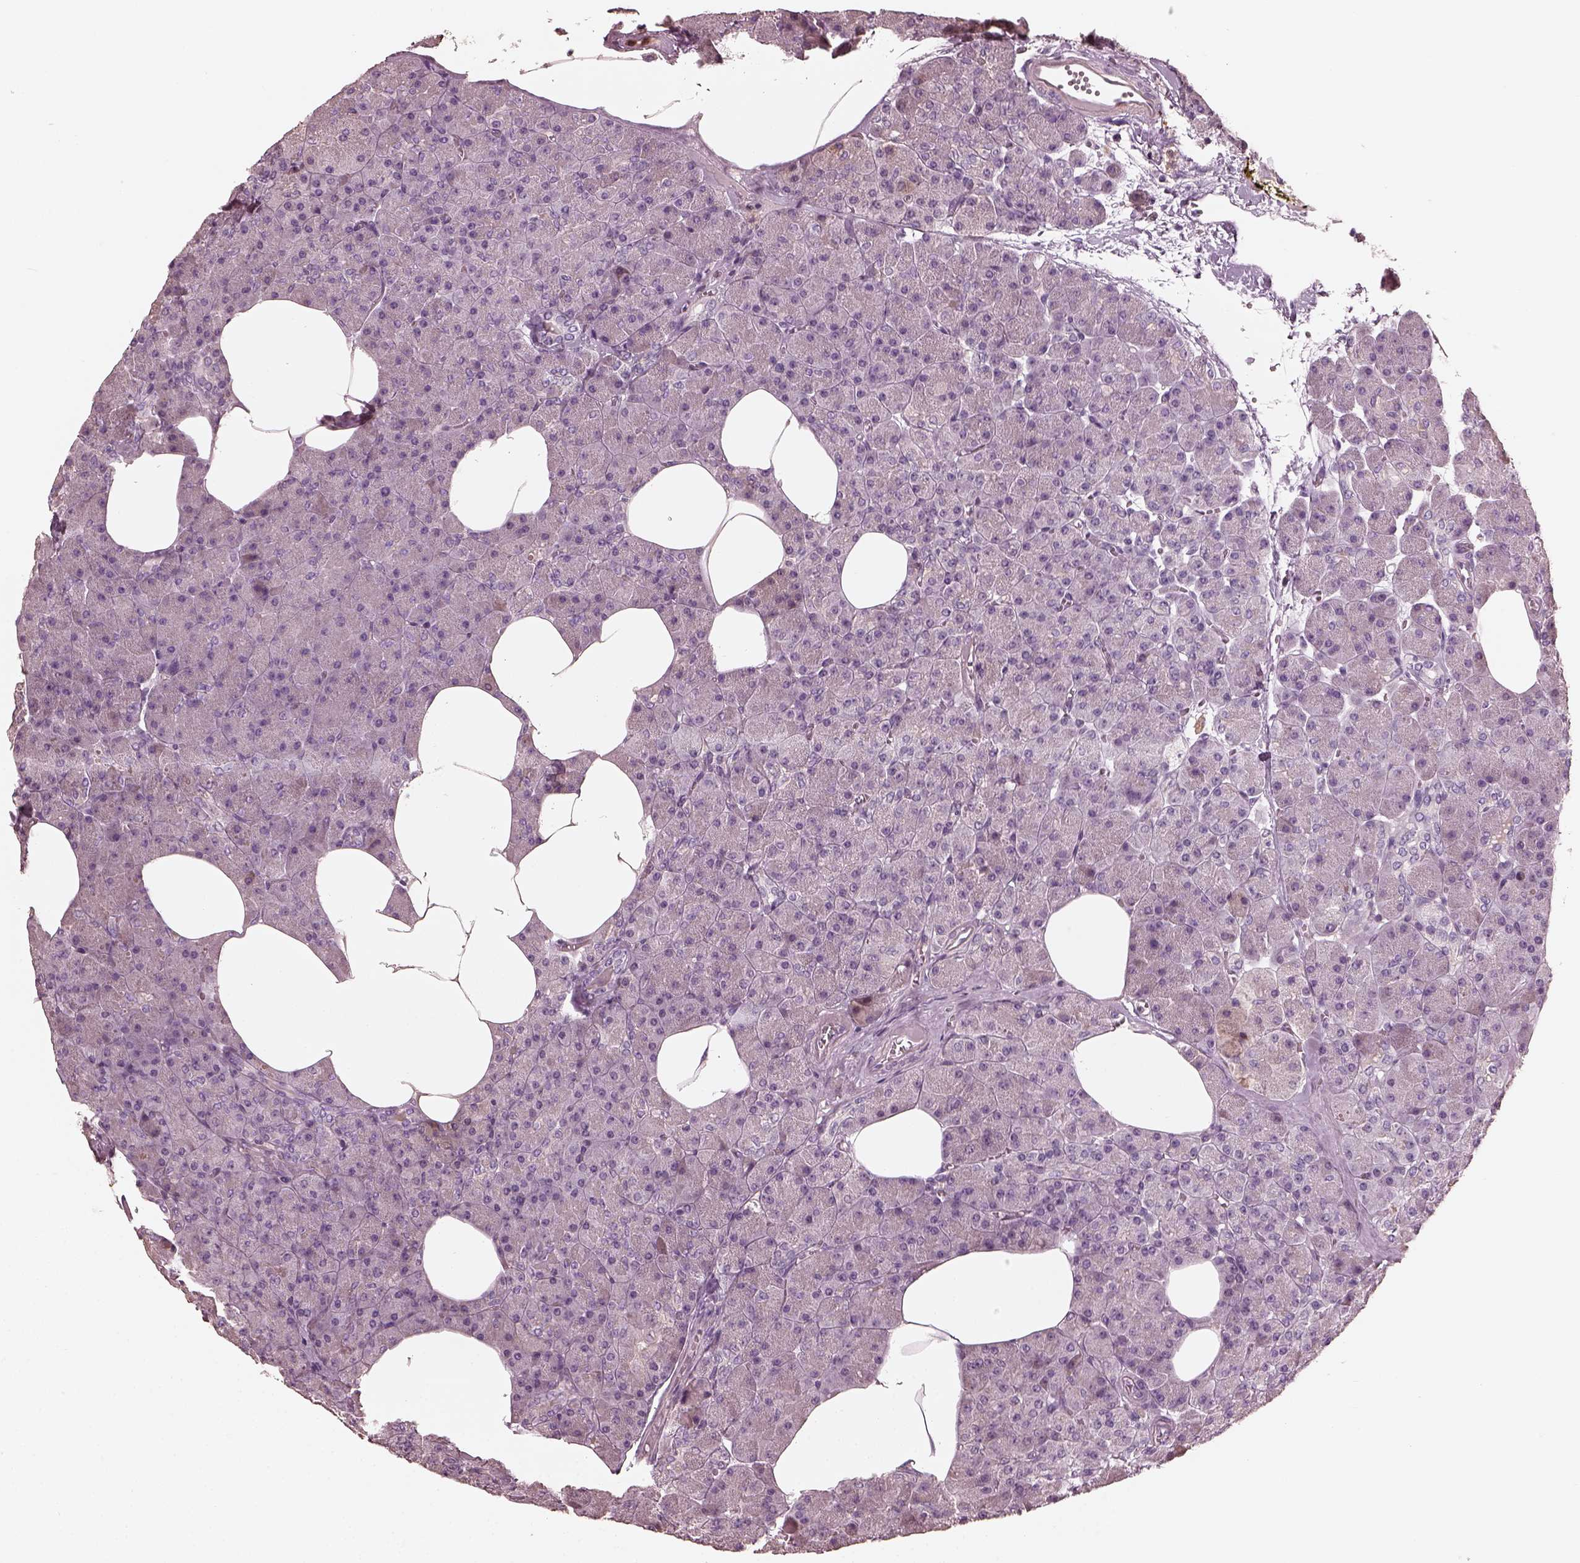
{"staining": {"intensity": "negative", "quantity": "none", "location": "none"}, "tissue": "pancreas", "cell_type": "Exocrine glandular cells", "image_type": "normal", "snomed": [{"axis": "morphology", "description": "Normal tissue, NOS"}, {"axis": "topography", "description": "Pancreas"}], "caption": "This is an immunohistochemistry (IHC) photomicrograph of unremarkable human pancreas. There is no expression in exocrine glandular cells.", "gene": "OPTC", "patient": {"sex": "female", "age": 45}}